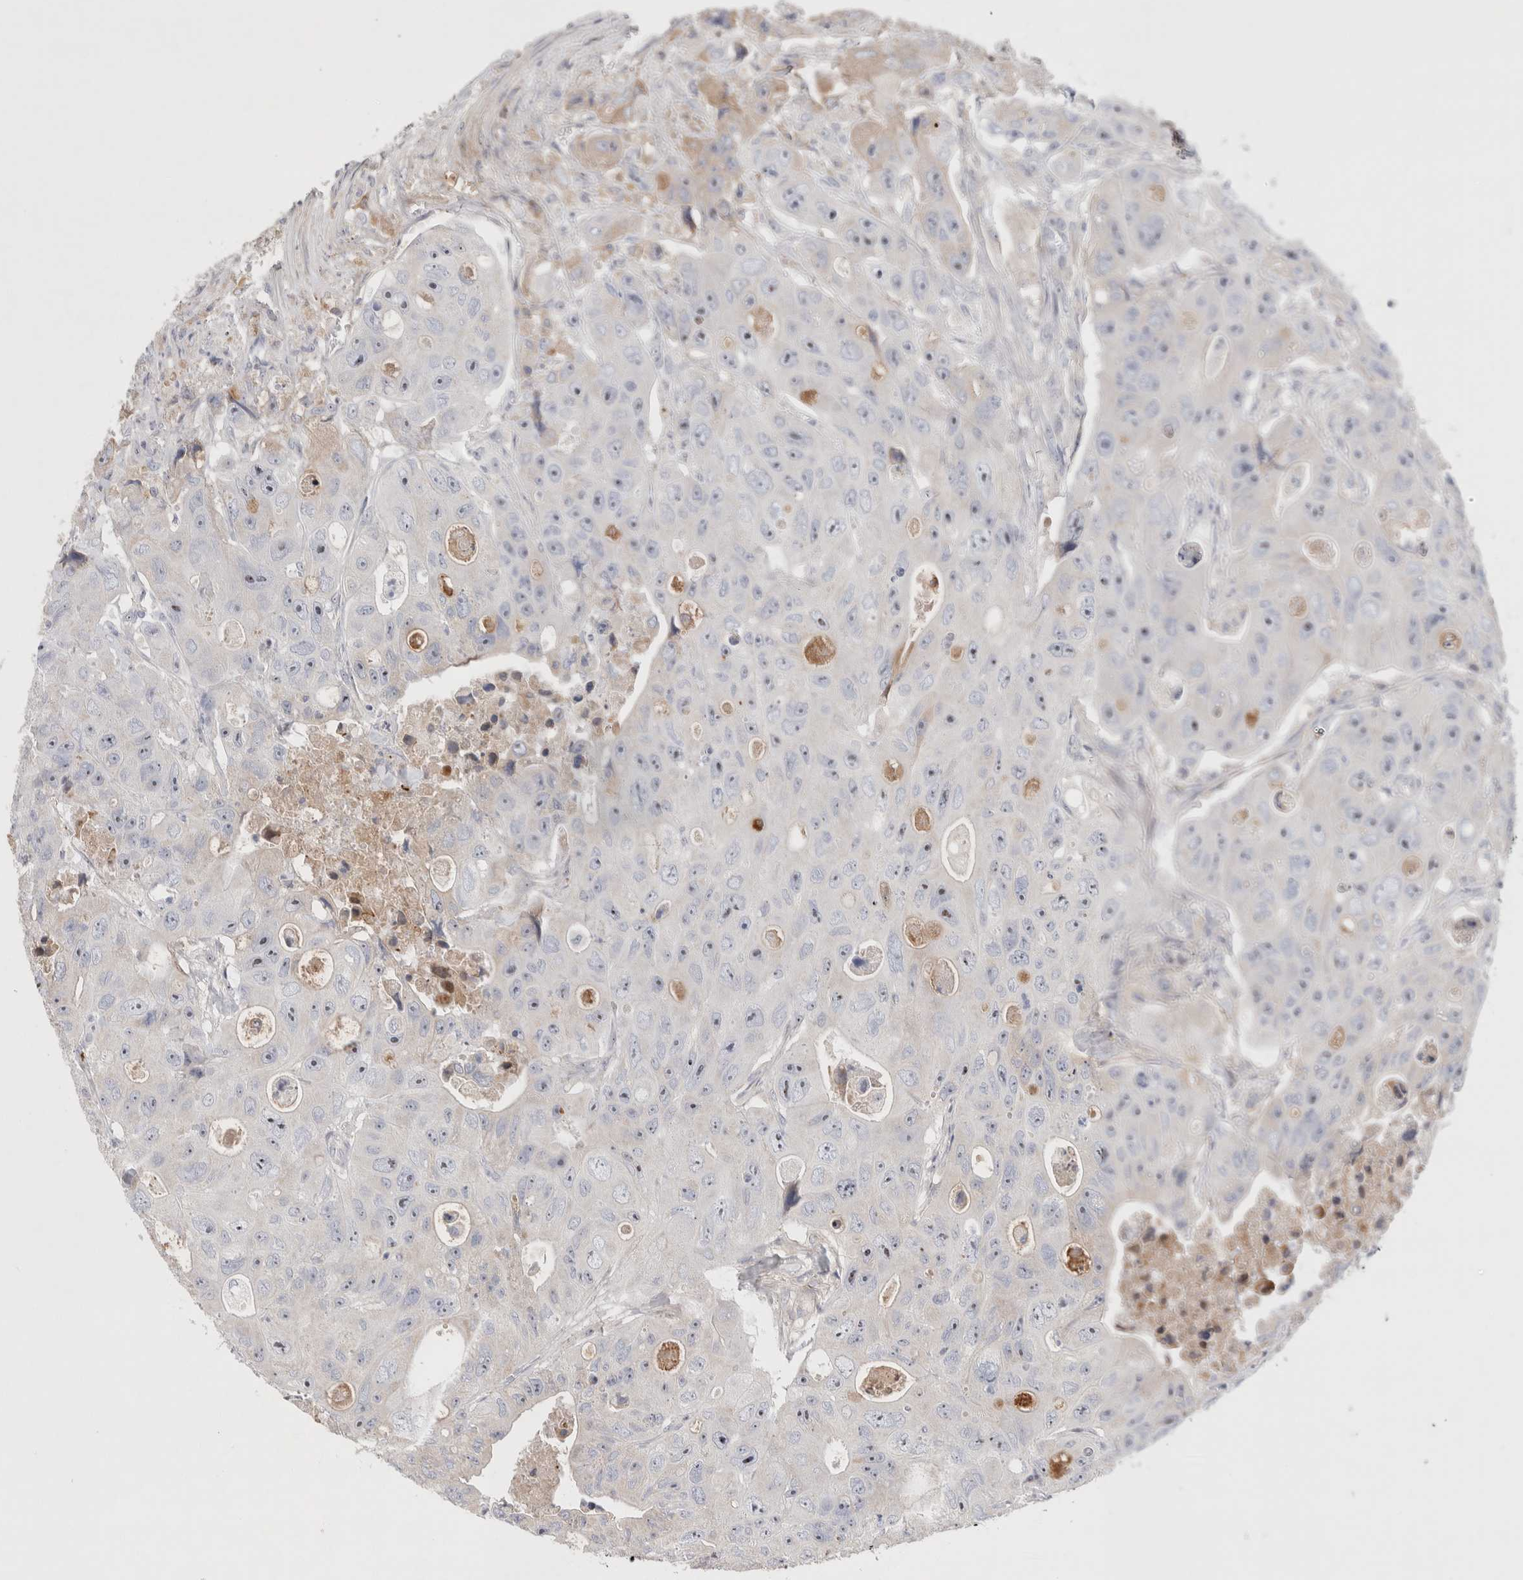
{"staining": {"intensity": "negative", "quantity": "none", "location": "none"}, "tissue": "colorectal cancer", "cell_type": "Tumor cells", "image_type": "cancer", "snomed": [{"axis": "morphology", "description": "Adenocarcinoma, NOS"}, {"axis": "topography", "description": "Colon"}], "caption": "Tumor cells are negative for protein expression in human adenocarcinoma (colorectal).", "gene": "ECHDC2", "patient": {"sex": "female", "age": 46}}